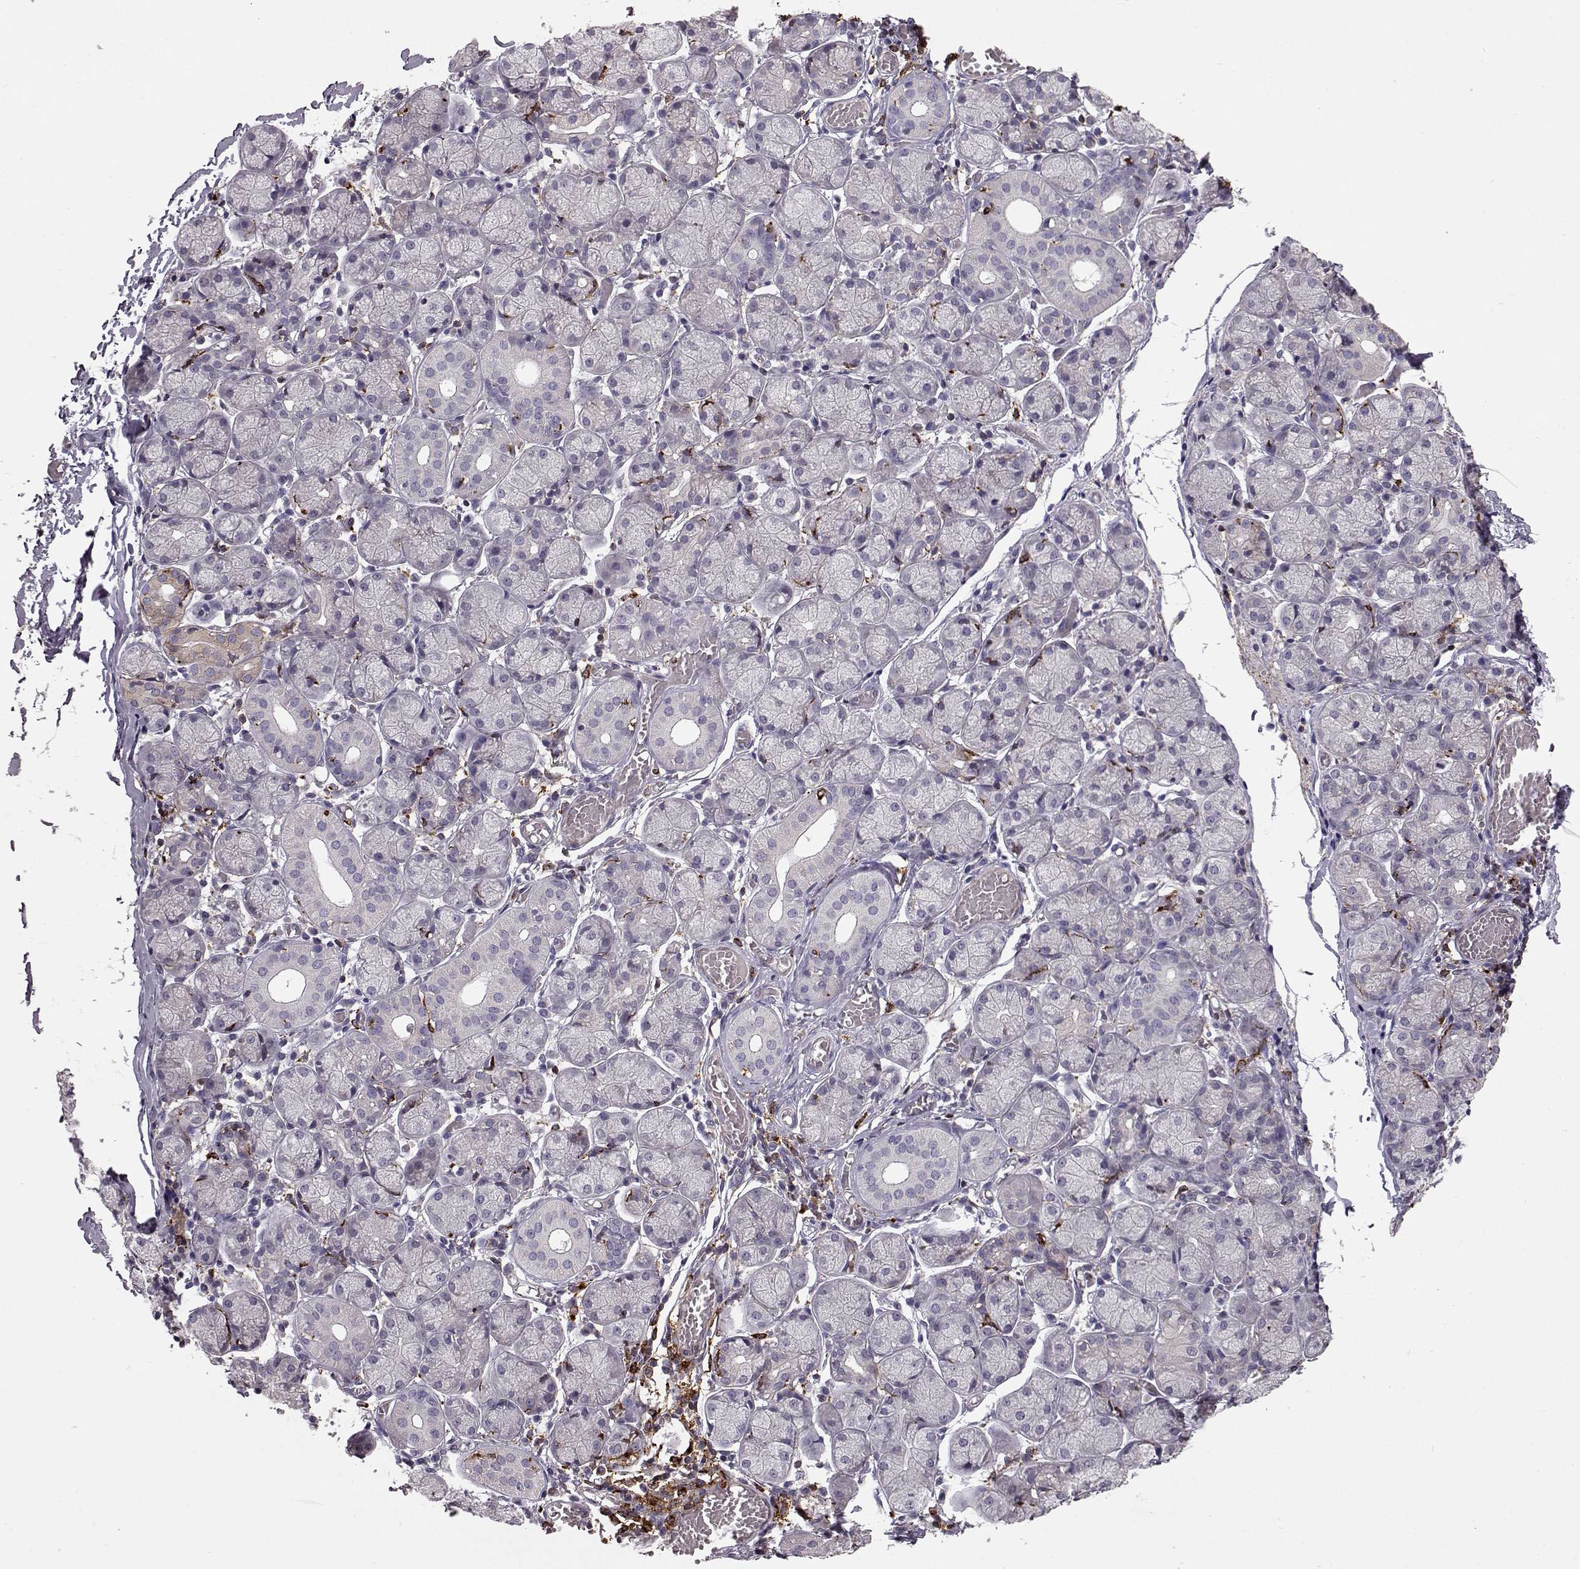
{"staining": {"intensity": "negative", "quantity": "none", "location": "none"}, "tissue": "salivary gland", "cell_type": "Glandular cells", "image_type": "normal", "snomed": [{"axis": "morphology", "description": "Normal tissue, NOS"}, {"axis": "topography", "description": "Salivary gland"}, {"axis": "topography", "description": "Peripheral nerve tissue"}], "caption": "This is an immunohistochemistry image of benign human salivary gland. There is no staining in glandular cells.", "gene": "CCNF", "patient": {"sex": "female", "age": 24}}